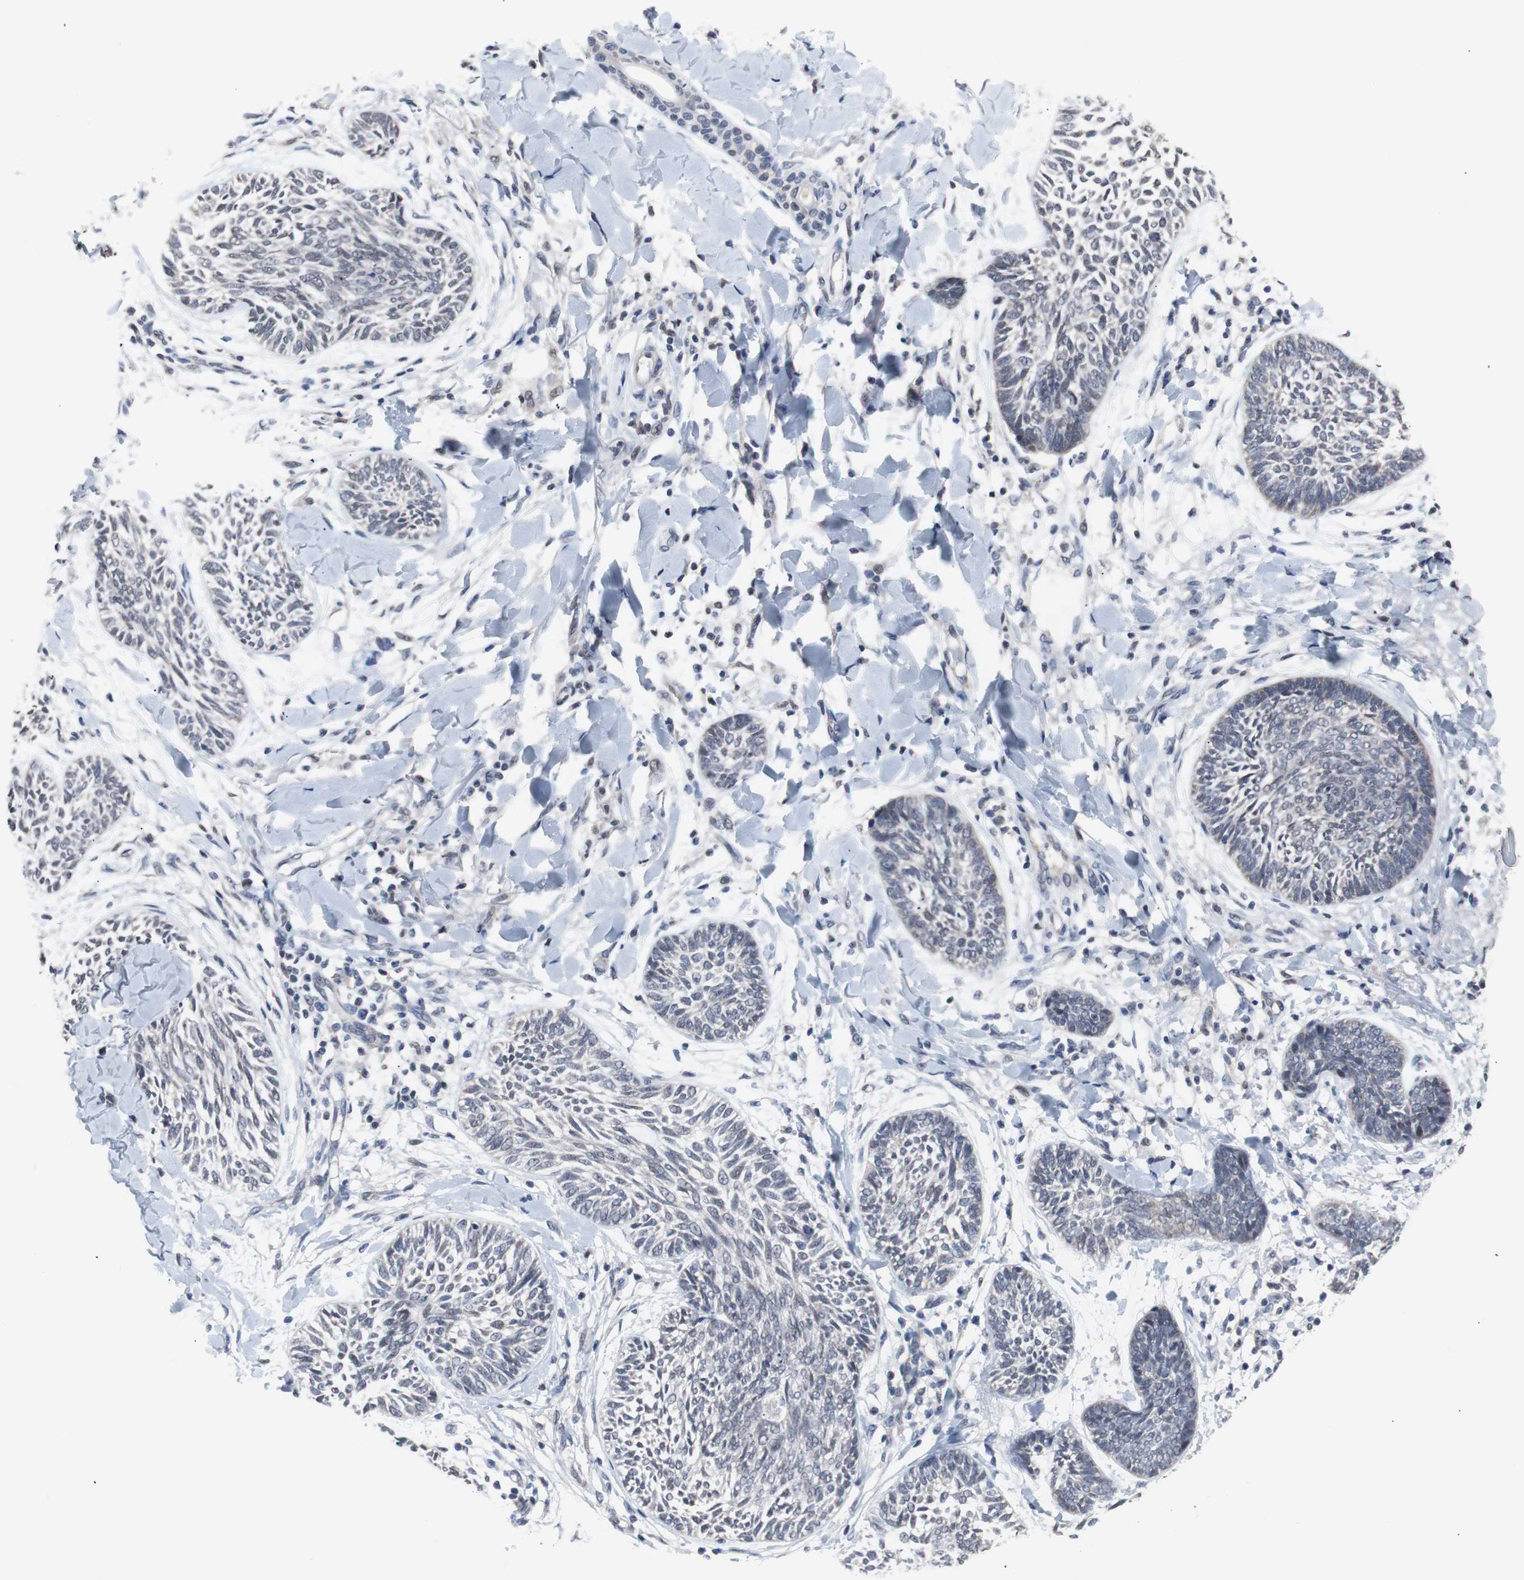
{"staining": {"intensity": "negative", "quantity": "none", "location": "none"}, "tissue": "skin cancer", "cell_type": "Tumor cells", "image_type": "cancer", "snomed": [{"axis": "morphology", "description": "Papilloma, NOS"}, {"axis": "morphology", "description": "Basal cell carcinoma"}, {"axis": "topography", "description": "Skin"}], "caption": "IHC of basal cell carcinoma (skin) demonstrates no positivity in tumor cells. (DAB (3,3'-diaminobenzidine) IHC, high magnification).", "gene": "RBM47", "patient": {"sex": "male", "age": 87}}